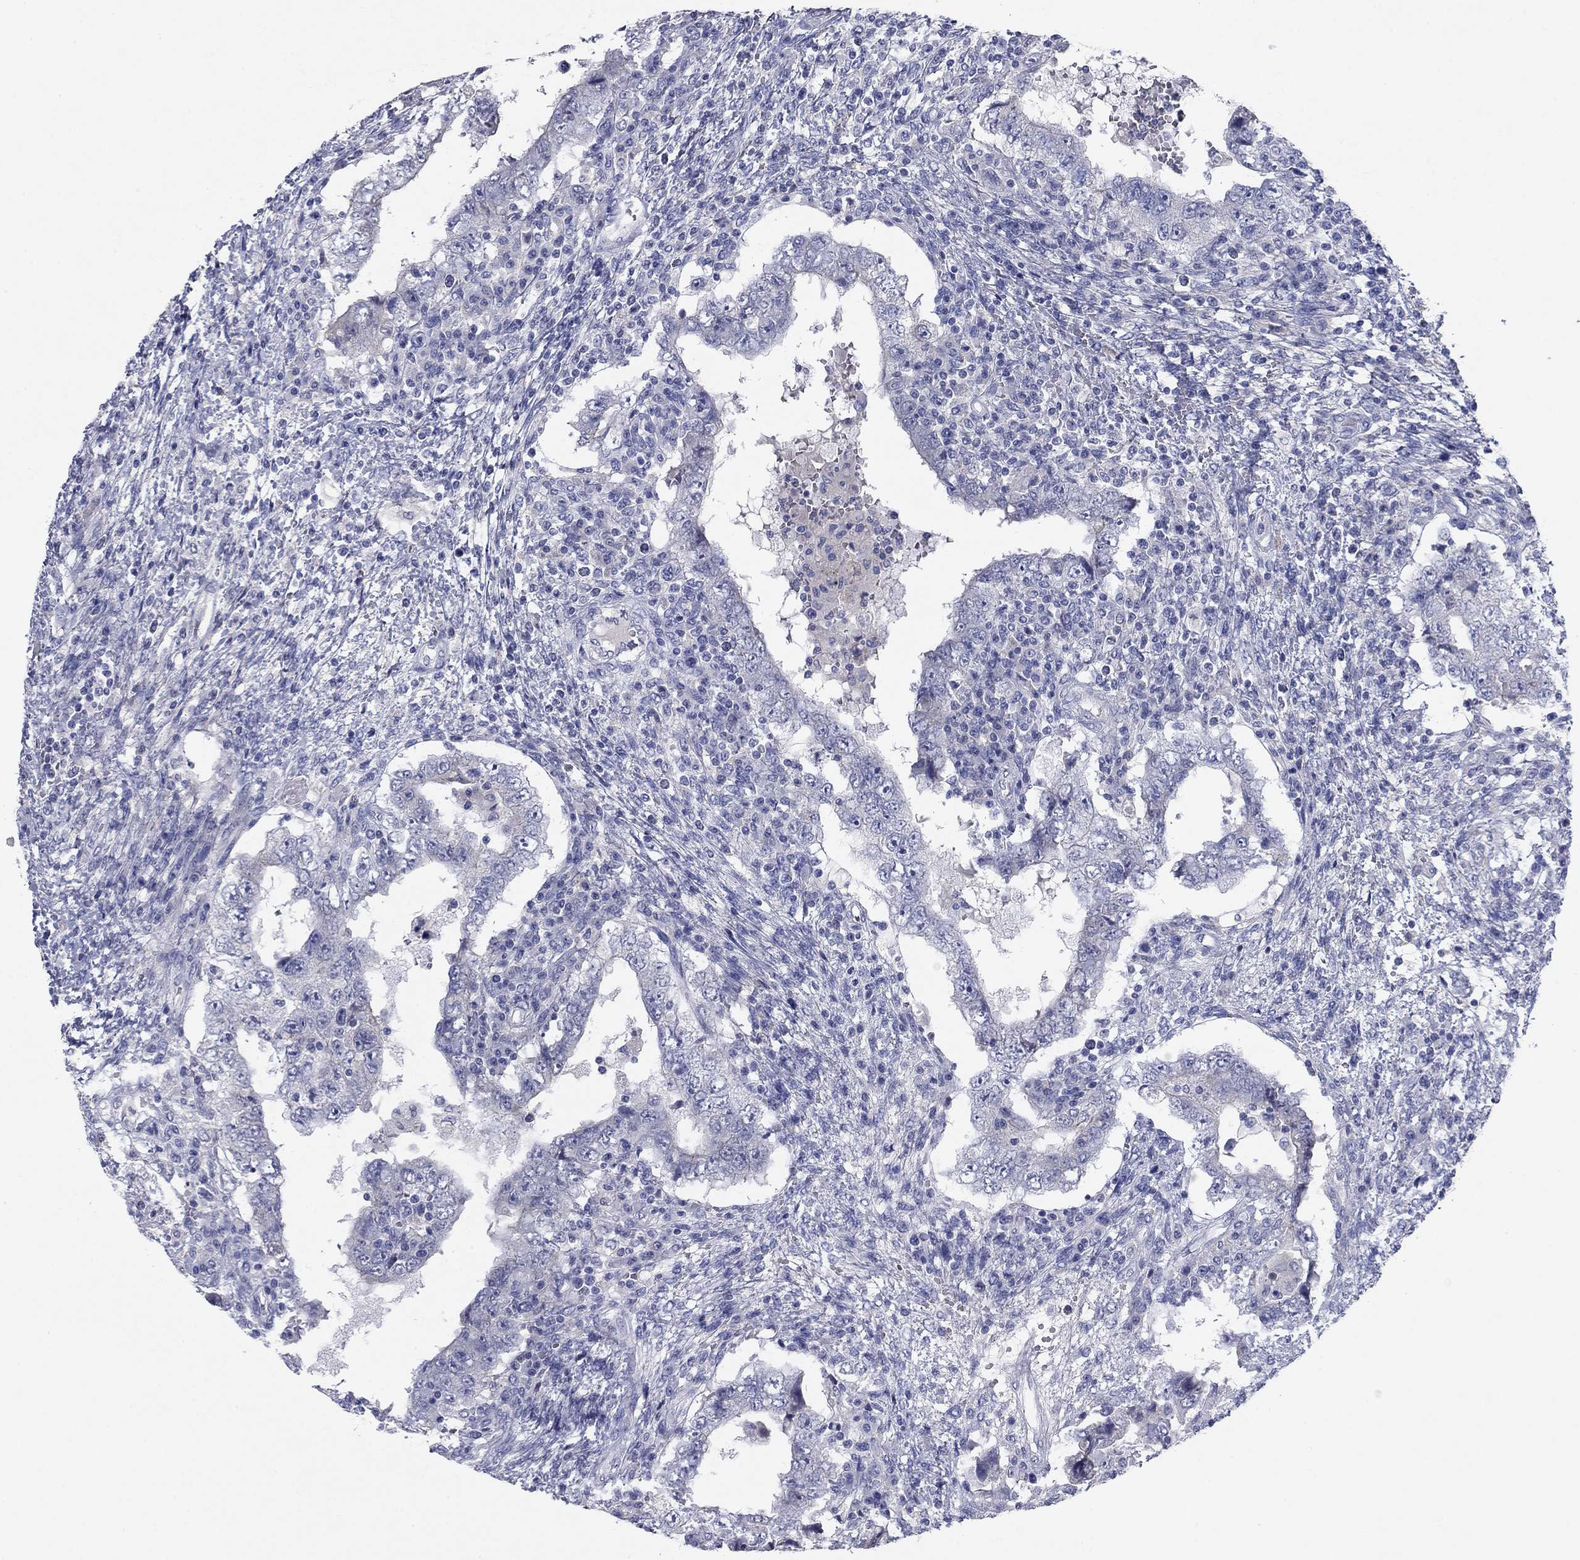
{"staining": {"intensity": "negative", "quantity": "none", "location": "none"}, "tissue": "testis cancer", "cell_type": "Tumor cells", "image_type": "cancer", "snomed": [{"axis": "morphology", "description": "Carcinoma, Embryonal, NOS"}, {"axis": "topography", "description": "Testis"}], "caption": "This is an immunohistochemistry (IHC) image of embryonal carcinoma (testis). There is no expression in tumor cells.", "gene": "CNTNAP4", "patient": {"sex": "male", "age": 26}}